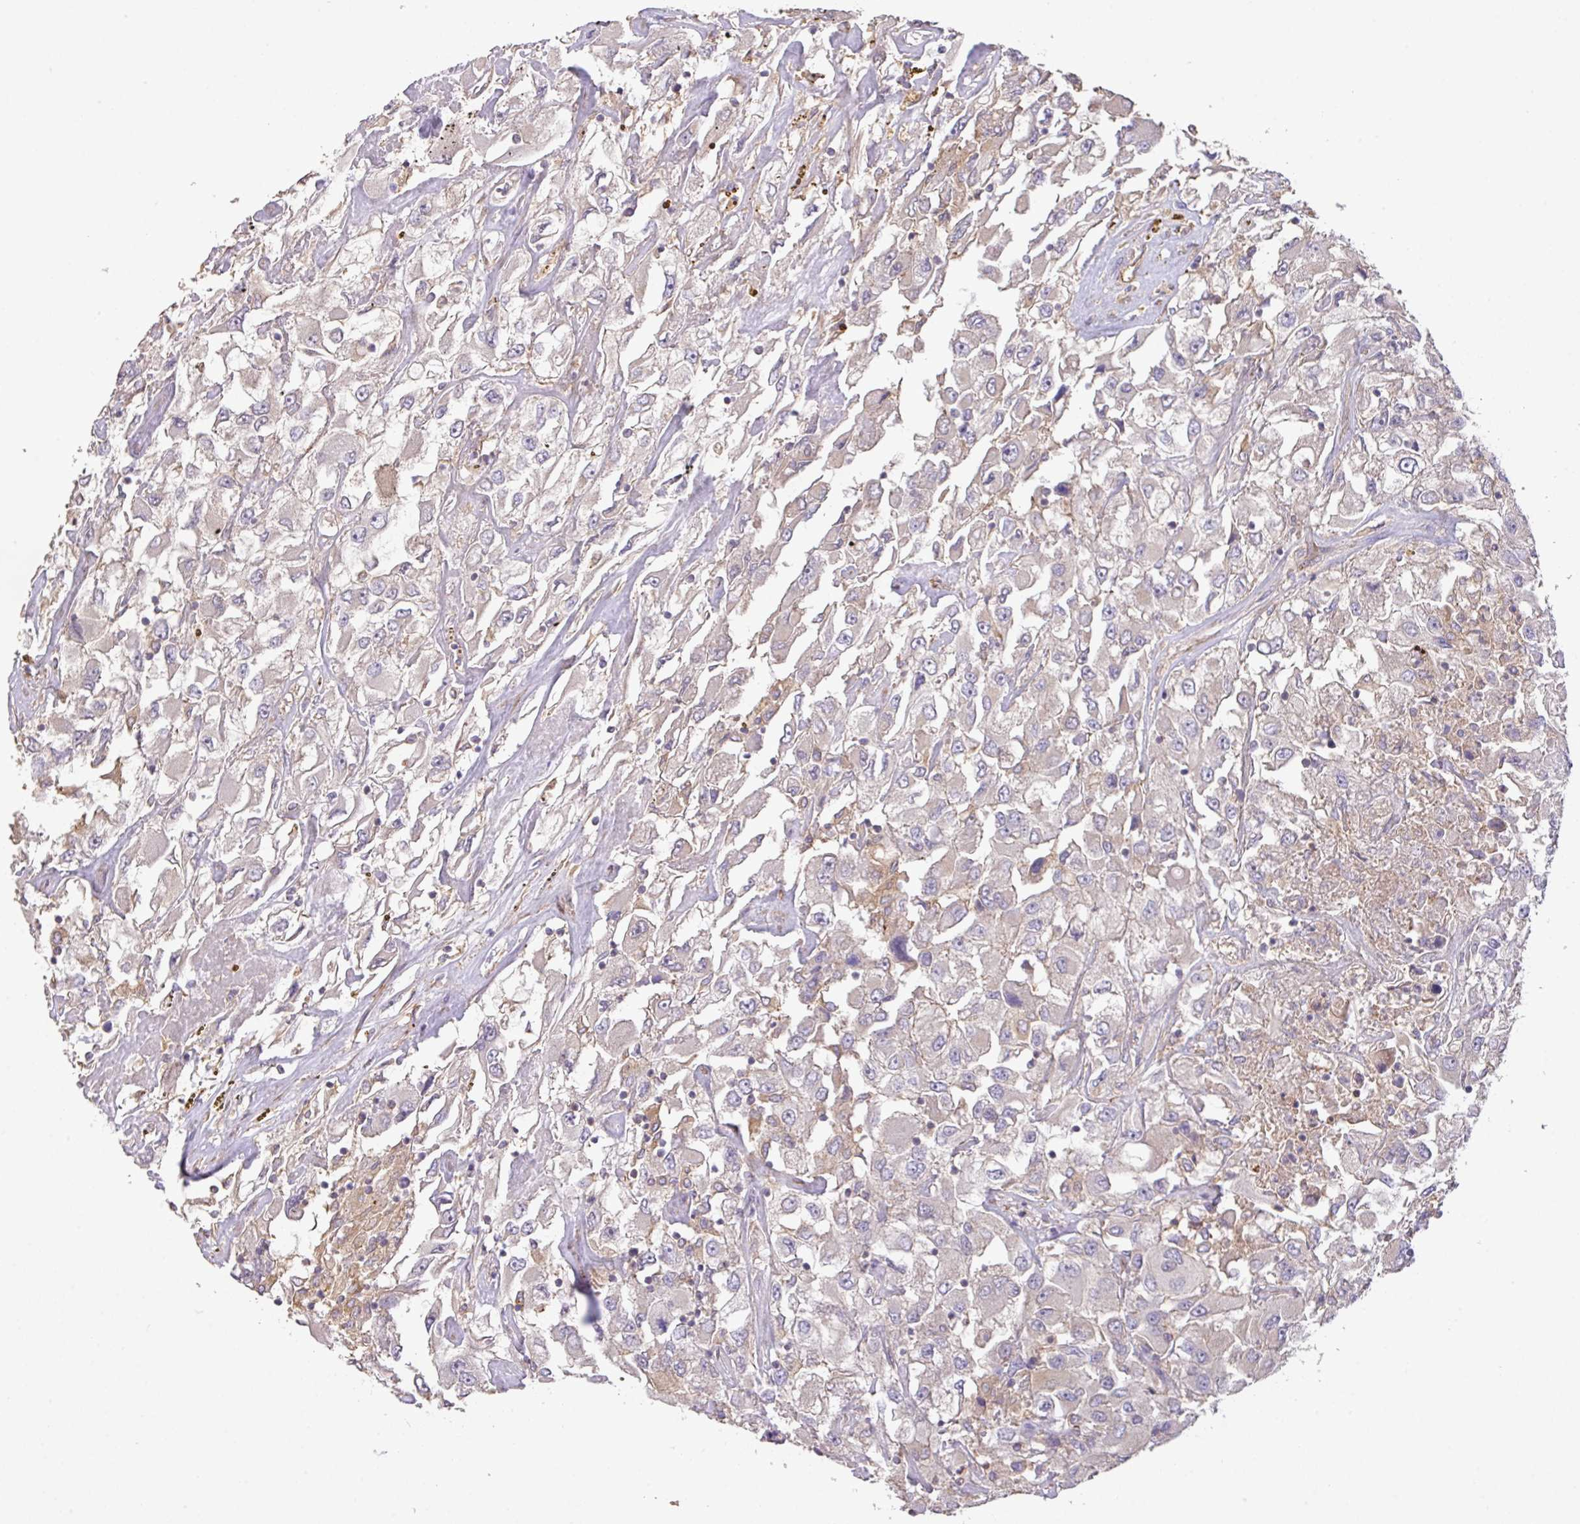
{"staining": {"intensity": "negative", "quantity": "none", "location": "none"}, "tissue": "renal cancer", "cell_type": "Tumor cells", "image_type": "cancer", "snomed": [{"axis": "morphology", "description": "Adenocarcinoma, NOS"}, {"axis": "topography", "description": "Kidney"}], "caption": "Immunohistochemical staining of renal adenocarcinoma displays no significant staining in tumor cells. Brightfield microscopy of IHC stained with DAB (3,3'-diaminobenzidine) (brown) and hematoxylin (blue), captured at high magnification.", "gene": "CALML4", "patient": {"sex": "female", "age": 52}}